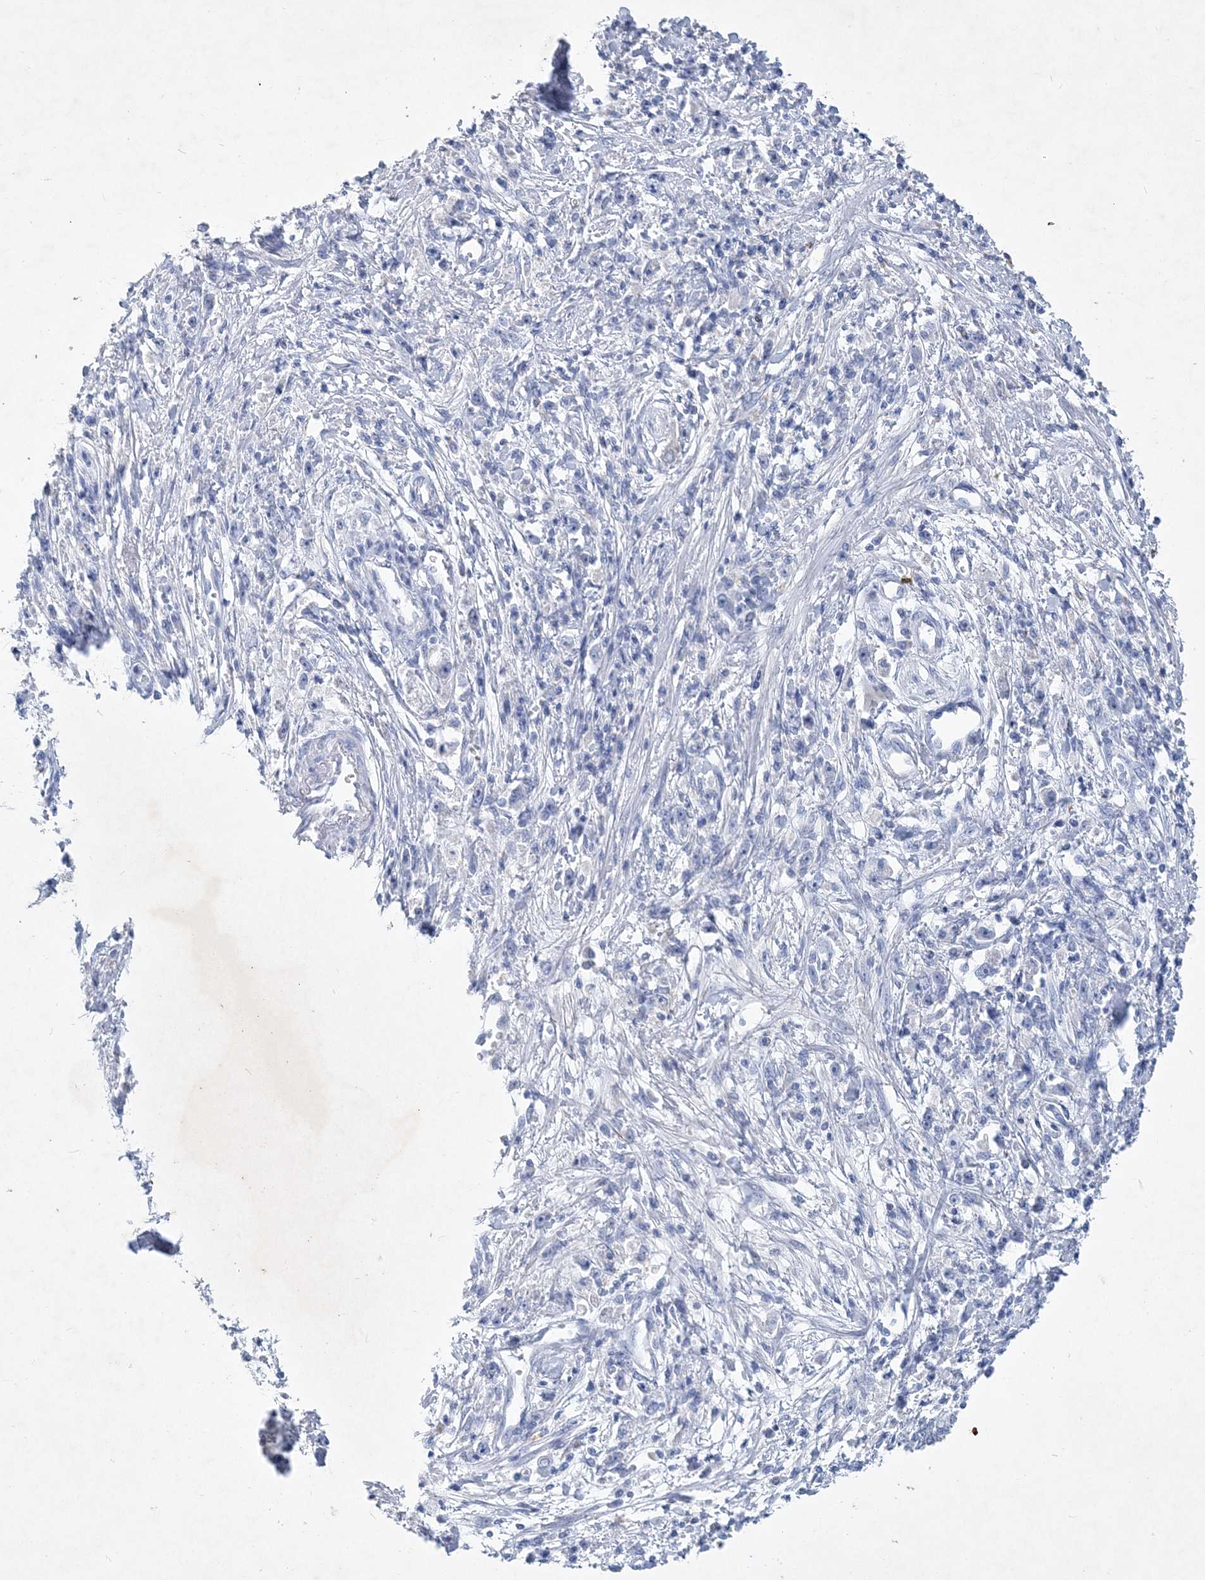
{"staining": {"intensity": "negative", "quantity": "none", "location": "none"}, "tissue": "stomach cancer", "cell_type": "Tumor cells", "image_type": "cancer", "snomed": [{"axis": "morphology", "description": "Adenocarcinoma, NOS"}, {"axis": "topography", "description": "Stomach"}], "caption": "The IHC image has no significant positivity in tumor cells of stomach cancer (adenocarcinoma) tissue.", "gene": "COPS8", "patient": {"sex": "female", "age": 59}}